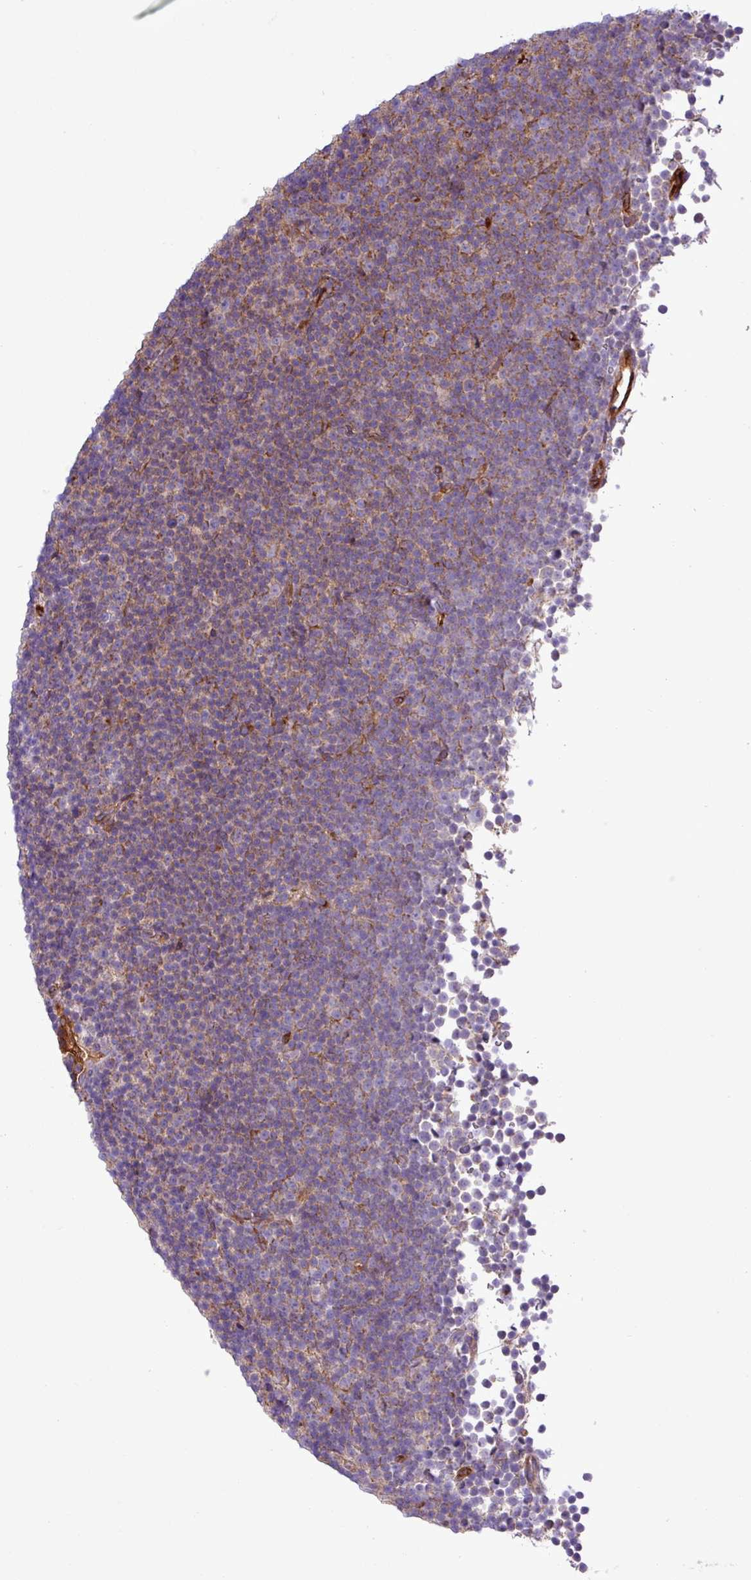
{"staining": {"intensity": "weak", "quantity": "25%-75%", "location": "cytoplasmic/membranous"}, "tissue": "lymphoma", "cell_type": "Tumor cells", "image_type": "cancer", "snomed": [{"axis": "morphology", "description": "Malignant lymphoma, non-Hodgkin's type, Low grade"}, {"axis": "topography", "description": "Lymph node"}], "caption": "This histopathology image reveals immunohistochemistry staining of human malignant lymphoma, non-Hodgkin's type (low-grade), with low weak cytoplasmic/membranous expression in approximately 25%-75% of tumor cells.", "gene": "CWH43", "patient": {"sex": "female", "age": 67}}